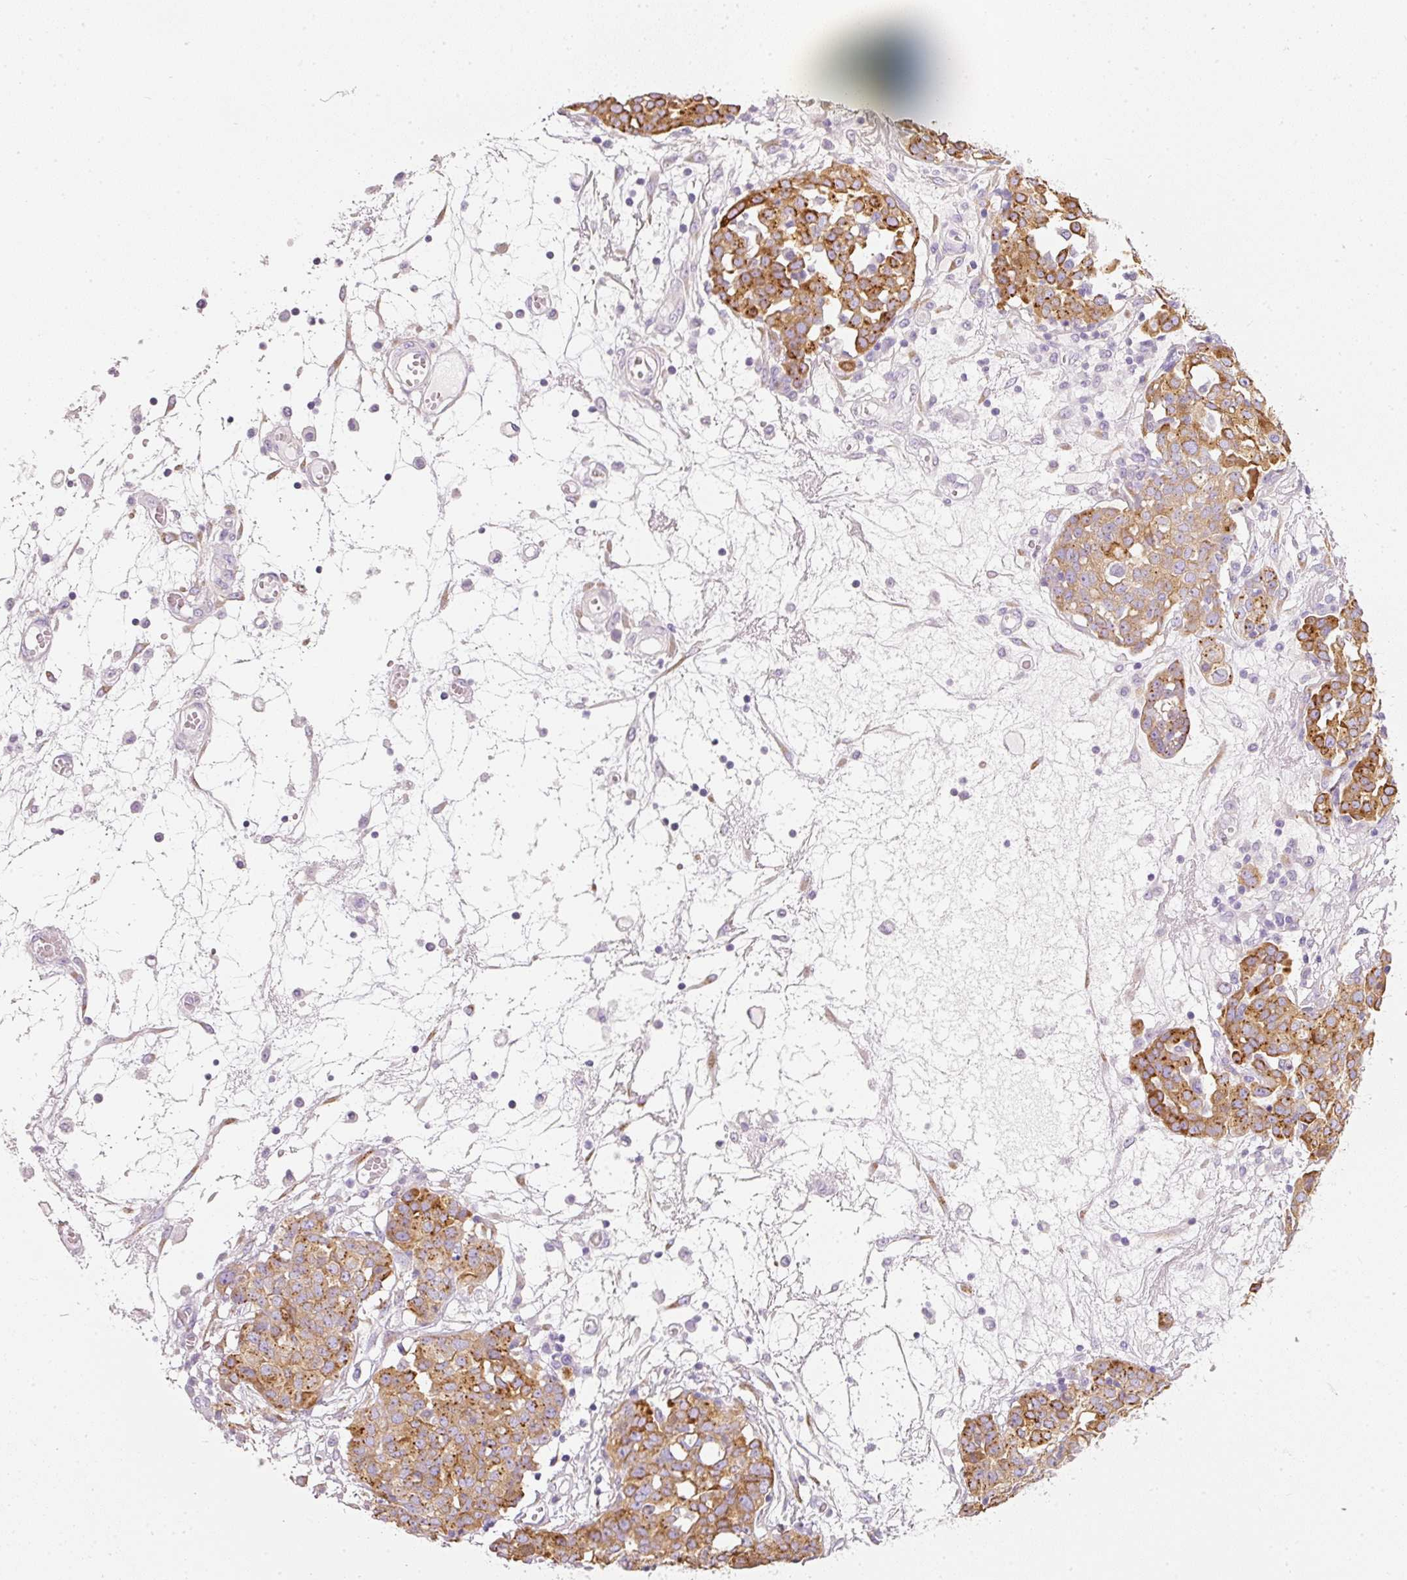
{"staining": {"intensity": "strong", "quantity": ">75%", "location": "cytoplasmic/membranous"}, "tissue": "ovarian cancer", "cell_type": "Tumor cells", "image_type": "cancer", "snomed": [{"axis": "morphology", "description": "Cystadenocarcinoma, serous, NOS"}, {"axis": "topography", "description": "Soft tissue"}, {"axis": "topography", "description": "Ovary"}], "caption": "There is high levels of strong cytoplasmic/membranous positivity in tumor cells of ovarian cancer (serous cystadenocarcinoma), as demonstrated by immunohistochemical staining (brown color).", "gene": "PDXDC1", "patient": {"sex": "female", "age": 57}}